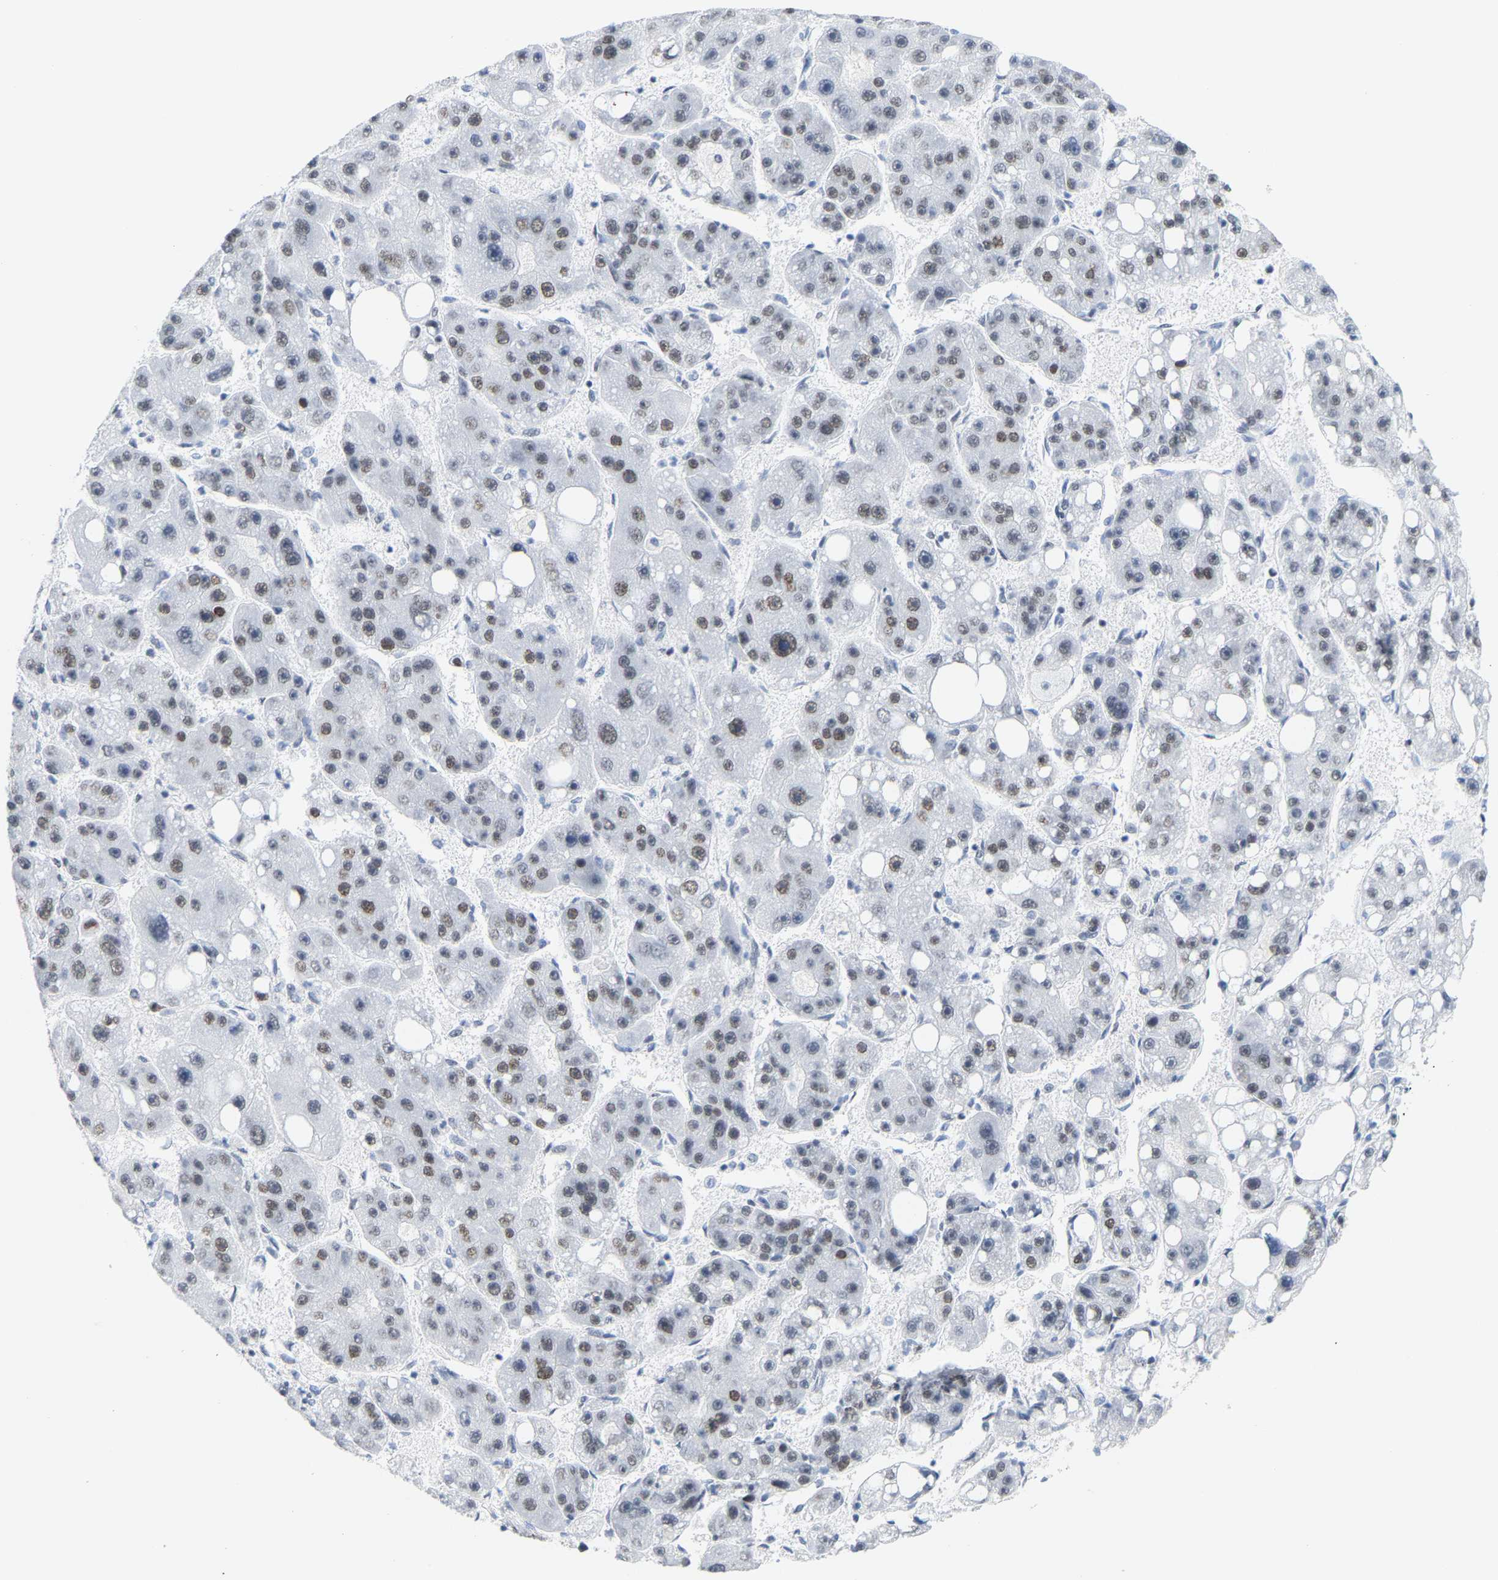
{"staining": {"intensity": "weak", "quantity": "25%-75%", "location": "nuclear"}, "tissue": "liver cancer", "cell_type": "Tumor cells", "image_type": "cancer", "snomed": [{"axis": "morphology", "description": "Carcinoma, Hepatocellular, NOS"}, {"axis": "topography", "description": "Liver"}], "caption": "This is a photomicrograph of immunohistochemistry staining of liver cancer, which shows weak positivity in the nuclear of tumor cells.", "gene": "FAM180A", "patient": {"sex": "female", "age": 61}}